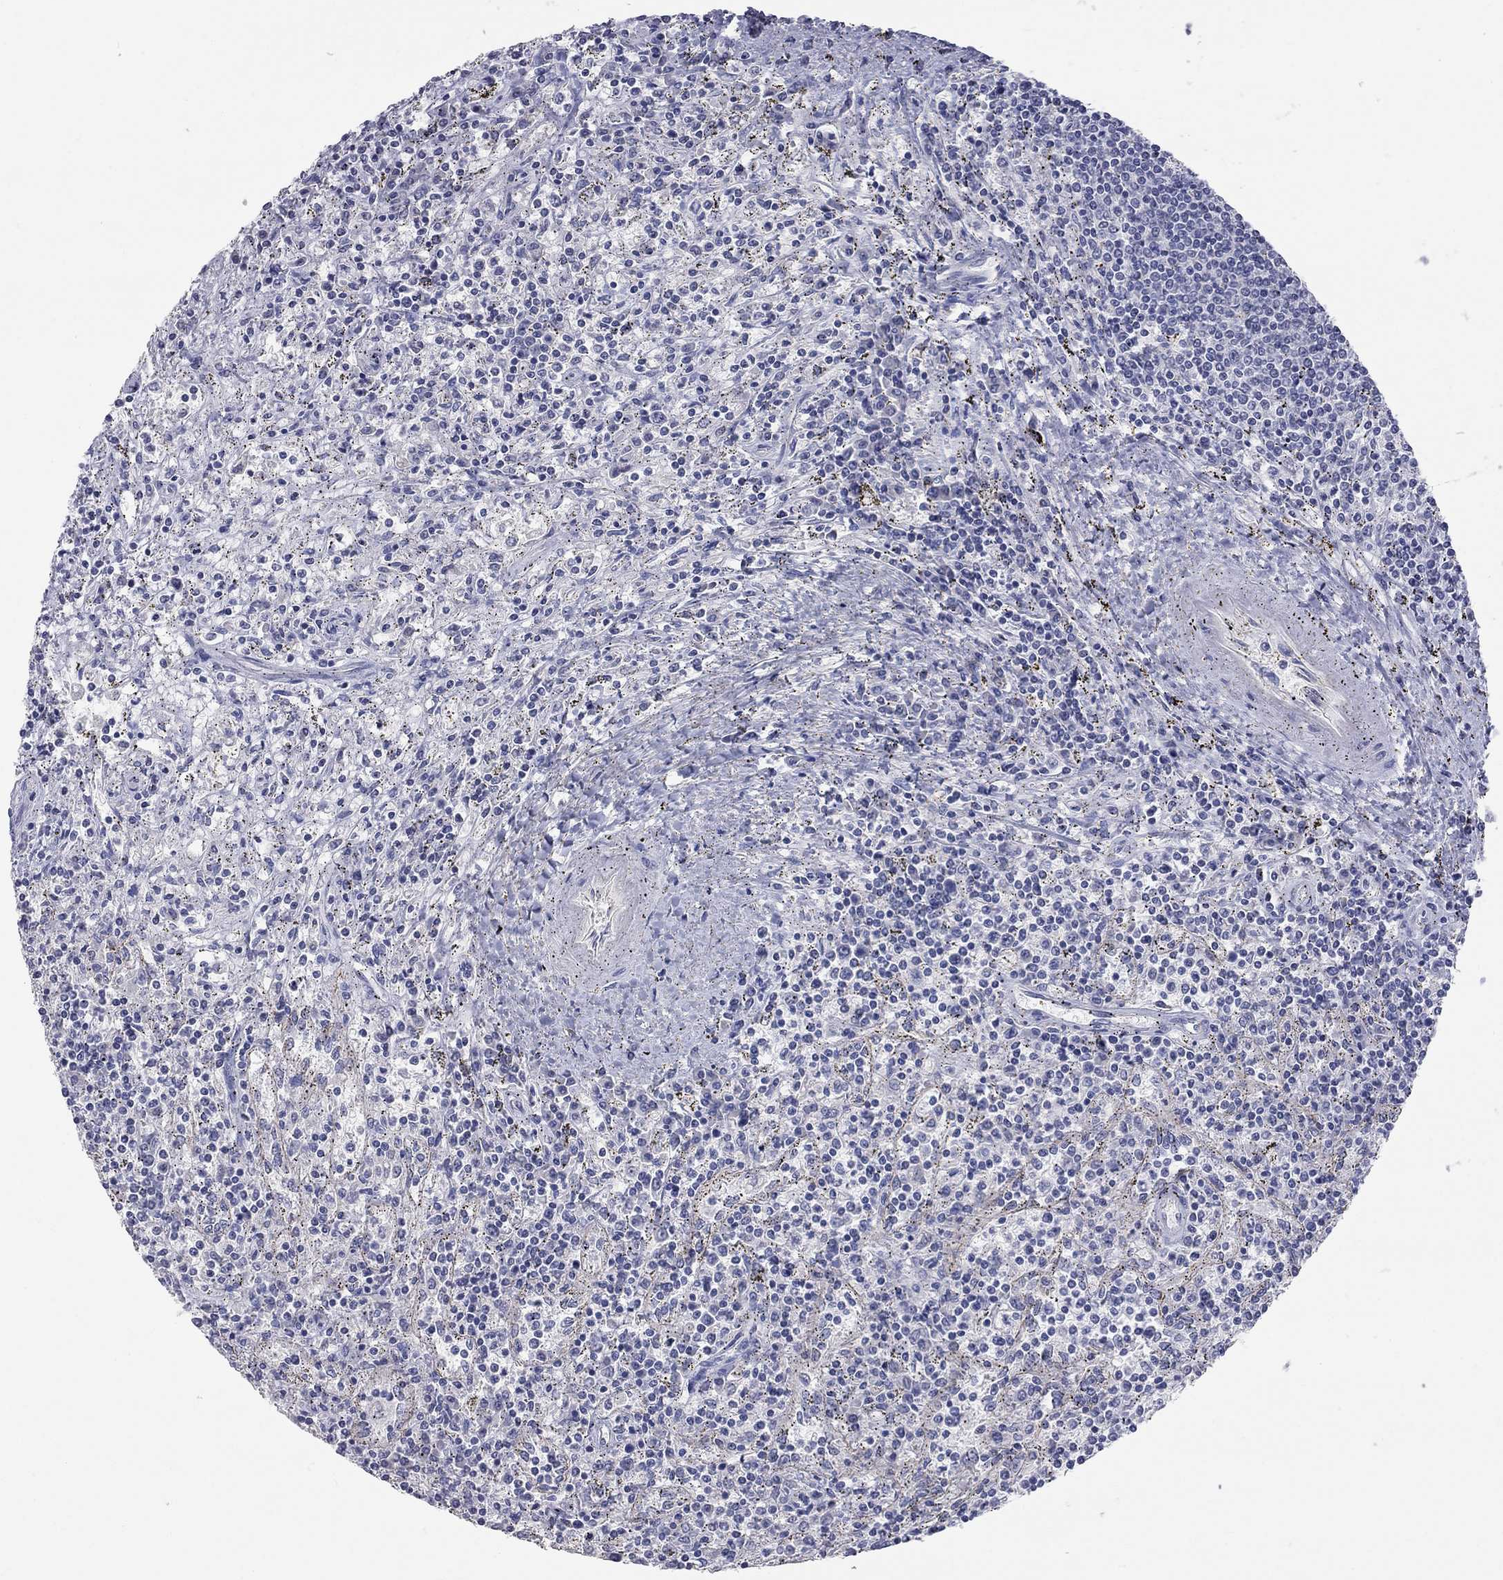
{"staining": {"intensity": "negative", "quantity": "none", "location": "none"}, "tissue": "lymphoma", "cell_type": "Tumor cells", "image_type": "cancer", "snomed": [{"axis": "morphology", "description": "Malignant lymphoma, non-Hodgkin's type, Low grade"}, {"axis": "topography", "description": "Spleen"}], "caption": "Low-grade malignant lymphoma, non-Hodgkin's type was stained to show a protein in brown. There is no significant expression in tumor cells.", "gene": "OPRK1", "patient": {"sex": "male", "age": 62}}